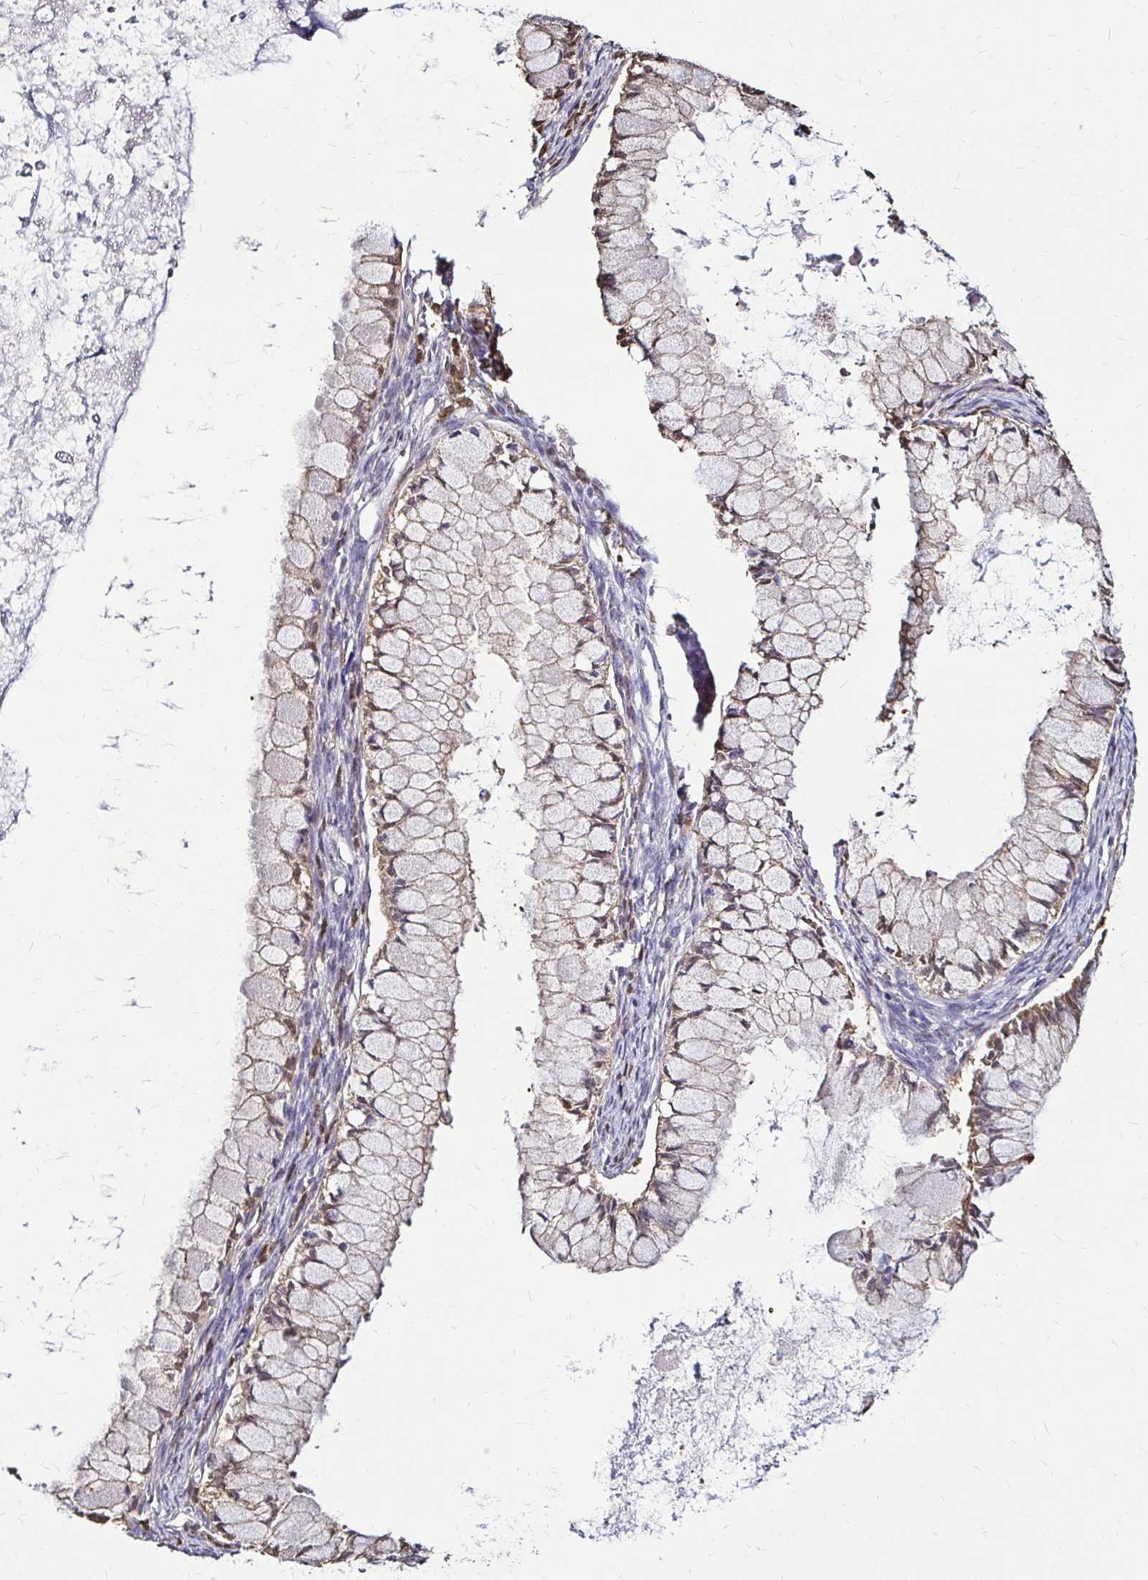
{"staining": {"intensity": "weak", "quantity": "25%-75%", "location": "cytoplasmic/membranous"}, "tissue": "ovarian cancer", "cell_type": "Tumor cells", "image_type": "cancer", "snomed": [{"axis": "morphology", "description": "Cystadenocarcinoma, mucinous, NOS"}, {"axis": "topography", "description": "Ovary"}], "caption": "Mucinous cystadenocarcinoma (ovarian) stained with a protein marker displays weak staining in tumor cells.", "gene": "IDH1", "patient": {"sex": "female", "age": 34}}